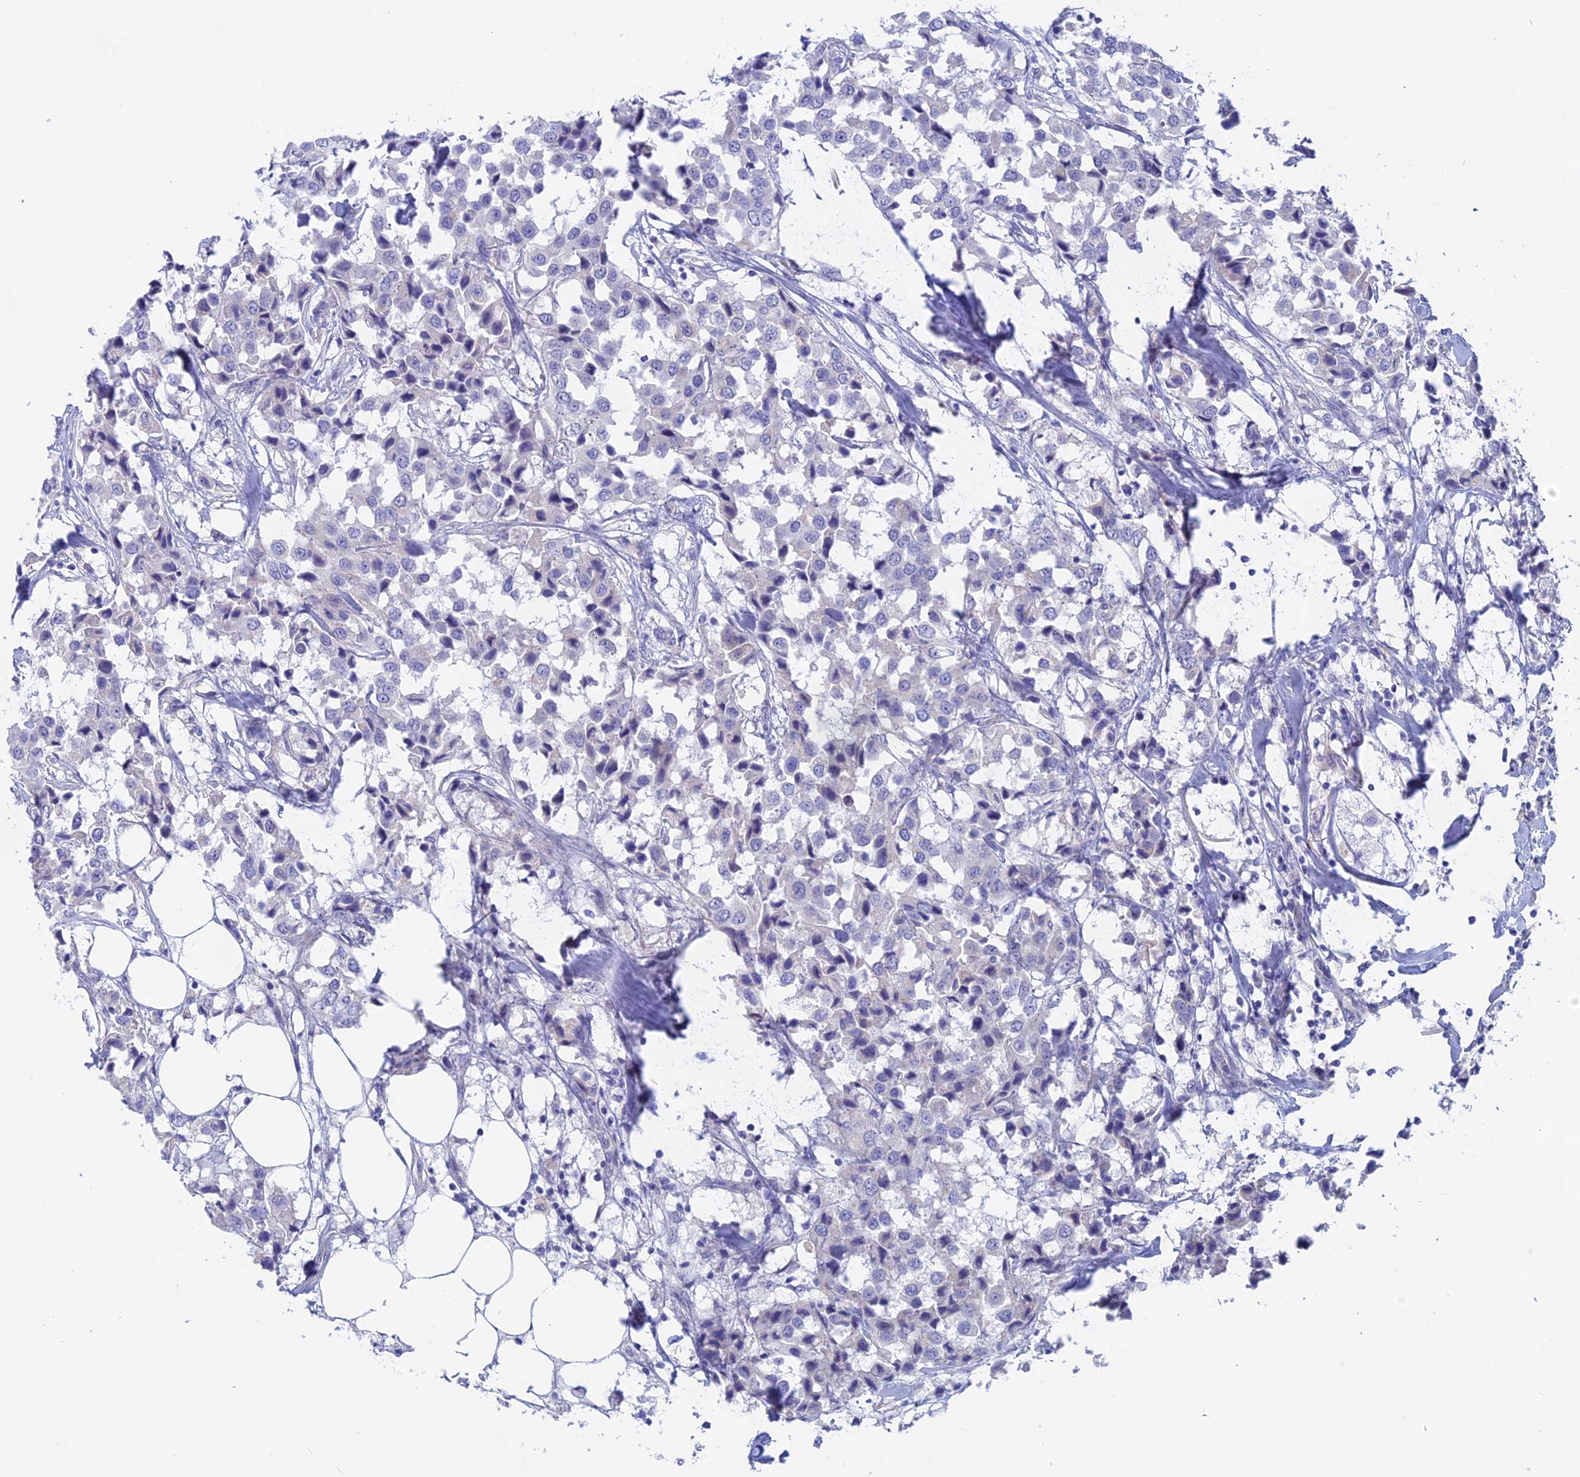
{"staining": {"intensity": "negative", "quantity": "none", "location": "none"}, "tissue": "breast cancer", "cell_type": "Tumor cells", "image_type": "cancer", "snomed": [{"axis": "morphology", "description": "Duct carcinoma"}, {"axis": "topography", "description": "Breast"}], "caption": "High power microscopy histopathology image of an immunohistochemistry (IHC) micrograph of breast cancer (invasive ductal carcinoma), revealing no significant expression in tumor cells.", "gene": "GLB1L", "patient": {"sex": "female", "age": 80}}